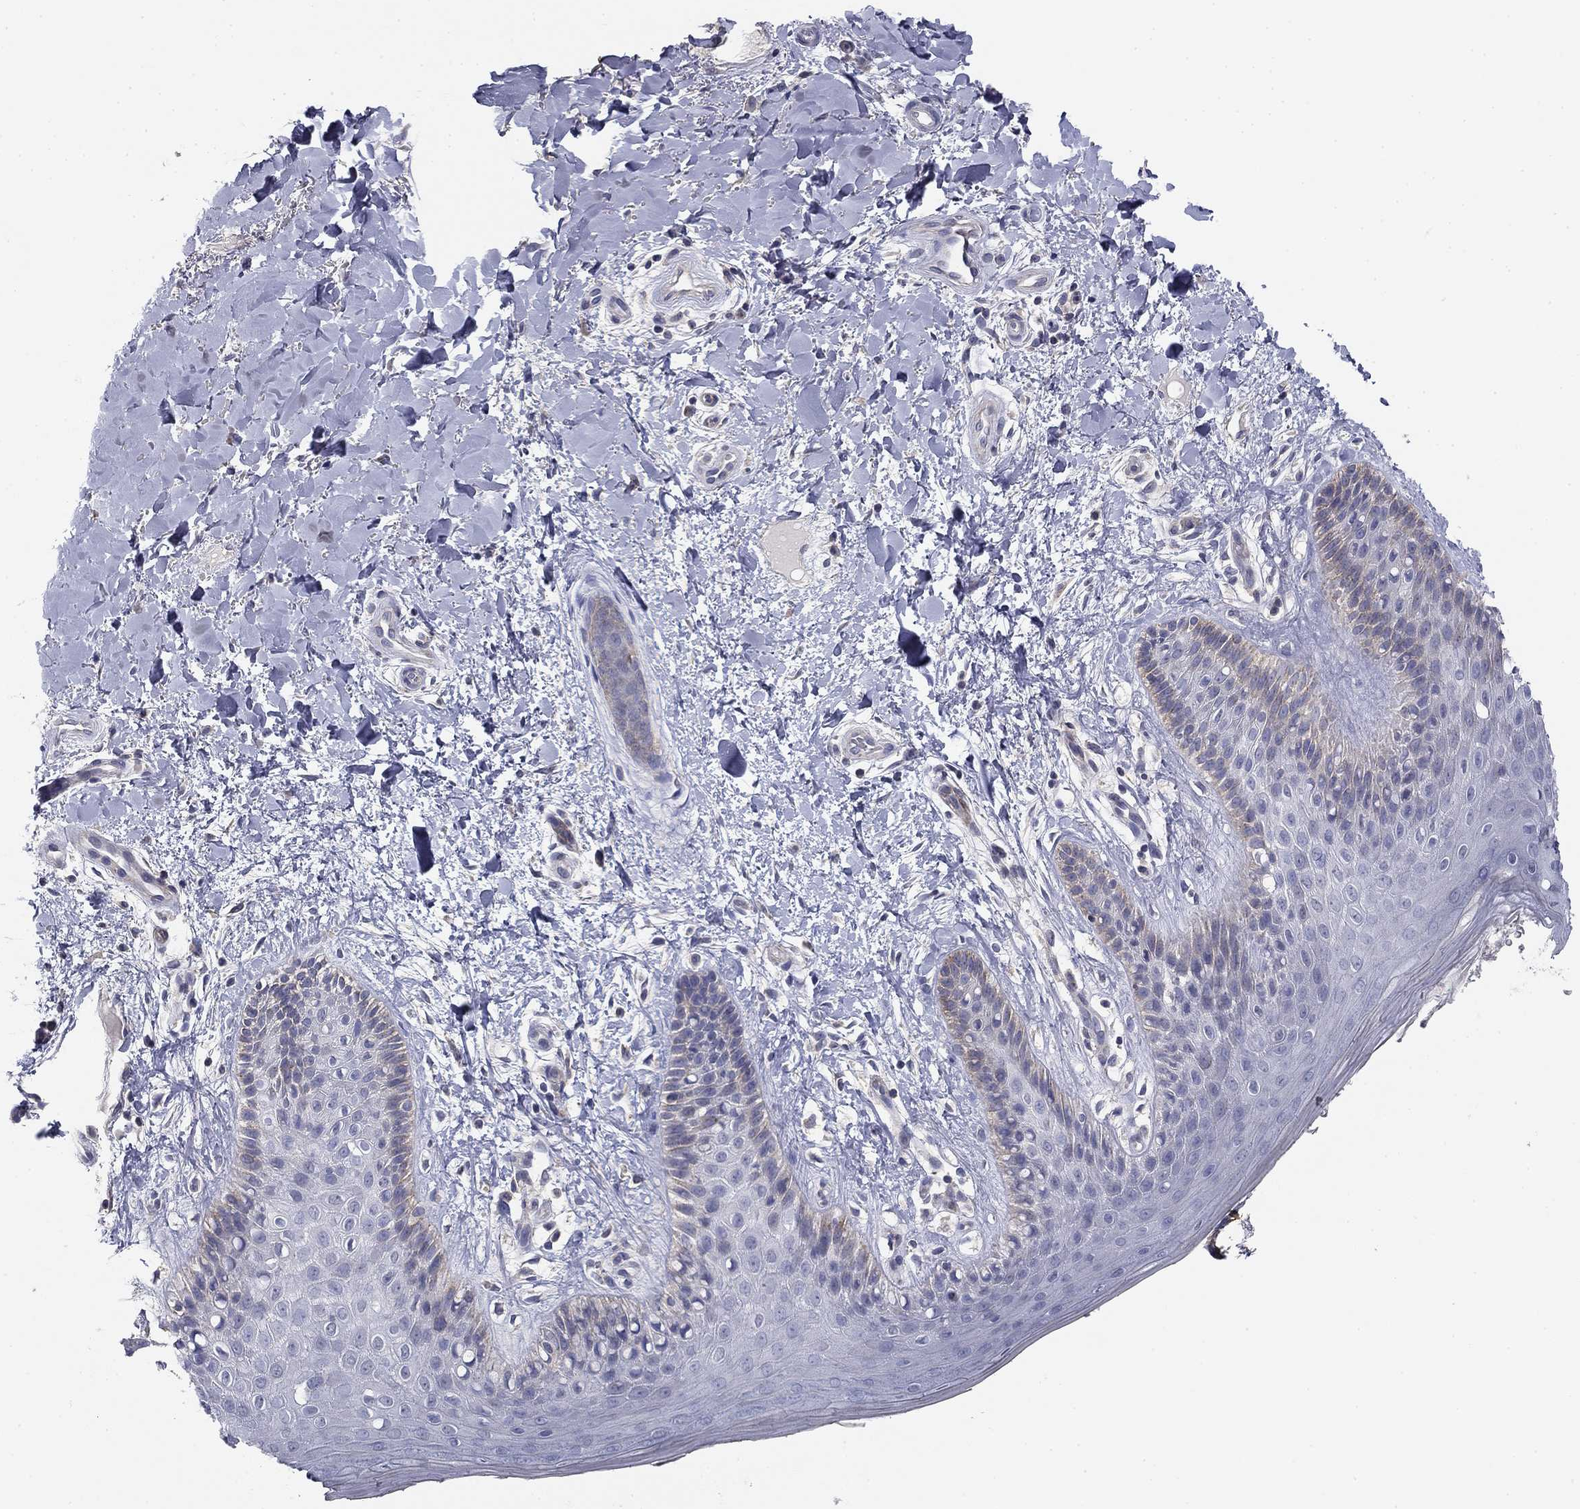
{"staining": {"intensity": "negative", "quantity": "none", "location": "none"}, "tissue": "skin", "cell_type": "Epidermal cells", "image_type": "normal", "snomed": [{"axis": "morphology", "description": "Normal tissue, NOS"}, {"axis": "topography", "description": "Anal"}], "caption": "Immunohistochemical staining of unremarkable human skin reveals no significant positivity in epidermal cells. (DAB (3,3'-diaminobenzidine) immunohistochemistry, high magnification).", "gene": "SEPTIN3", "patient": {"sex": "male", "age": 36}}